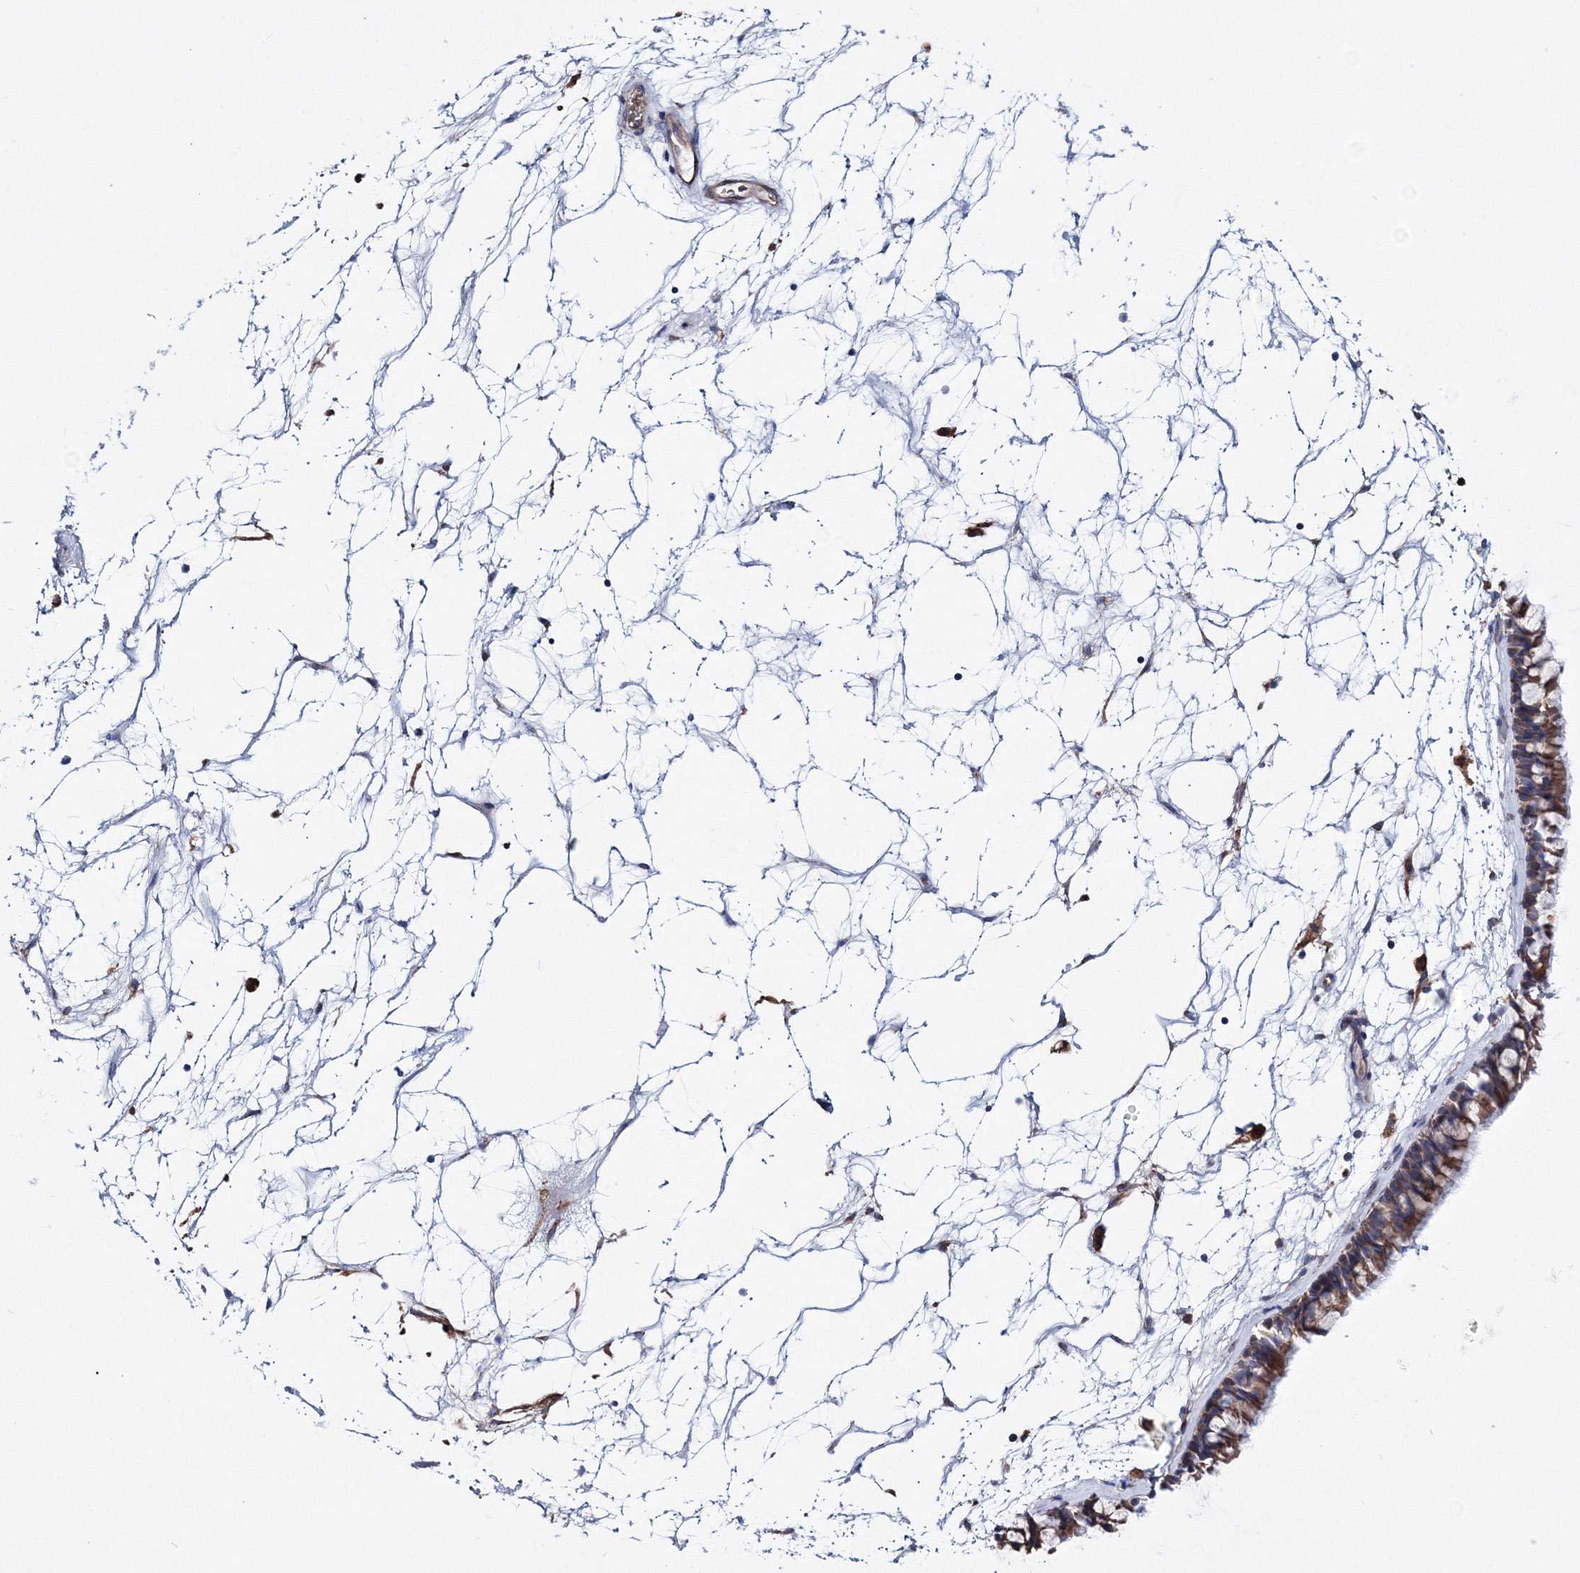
{"staining": {"intensity": "moderate", "quantity": ">75%", "location": "cytoplasmic/membranous"}, "tissue": "nasopharynx", "cell_type": "Respiratory epithelial cells", "image_type": "normal", "snomed": [{"axis": "morphology", "description": "Normal tissue, NOS"}, {"axis": "topography", "description": "Nasopharynx"}], "caption": "Immunohistochemistry of normal human nasopharynx demonstrates medium levels of moderate cytoplasmic/membranous expression in approximately >75% of respiratory epithelial cells. (IHC, brightfield microscopy, high magnification).", "gene": "VPS8", "patient": {"sex": "male", "age": 64}}